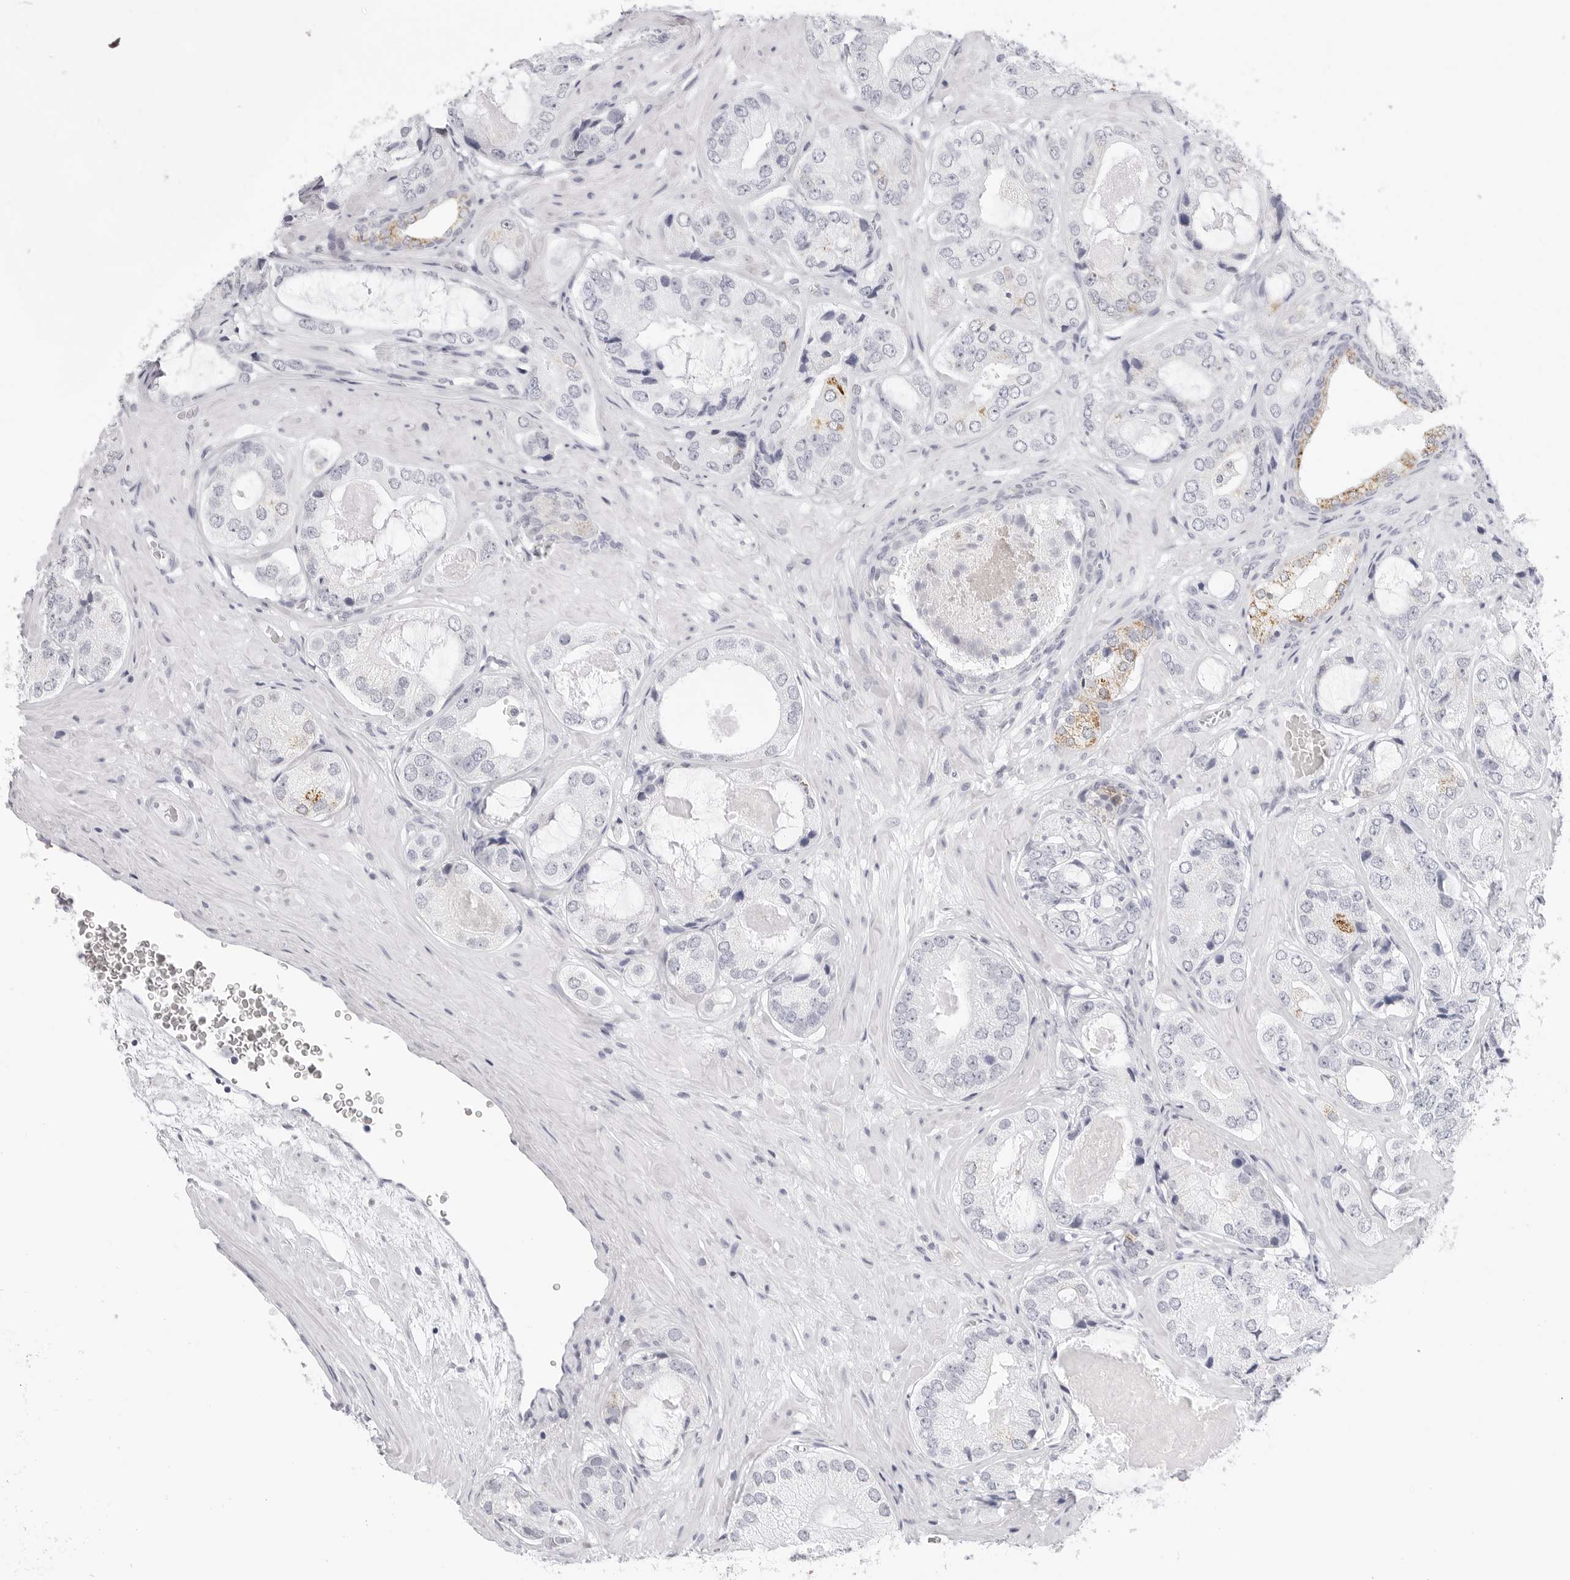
{"staining": {"intensity": "moderate", "quantity": "<25%", "location": "cytoplasmic/membranous"}, "tissue": "prostate cancer", "cell_type": "Tumor cells", "image_type": "cancer", "snomed": [{"axis": "morphology", "description": "Adenocarcinoma, High grade"}, {"axis": "topography", "description": "Prostate"}], "caption": "Prostate adenocarcinoma (high-grade) stained with DAB (3,3'-diaminobenzidine) immunohistochemistry (IHC) shows low levels of moderate cytoplasmic/membranous positivity in about <25% of tumor cells. Using DAB (3,3'-diaminobenzidine) (brown) and hematoxylin (blue) stains, captured at high magnification using brightfield microscopy.", "gene": "HMGCS2", "patient": {"sex": "male", "age": 59}}